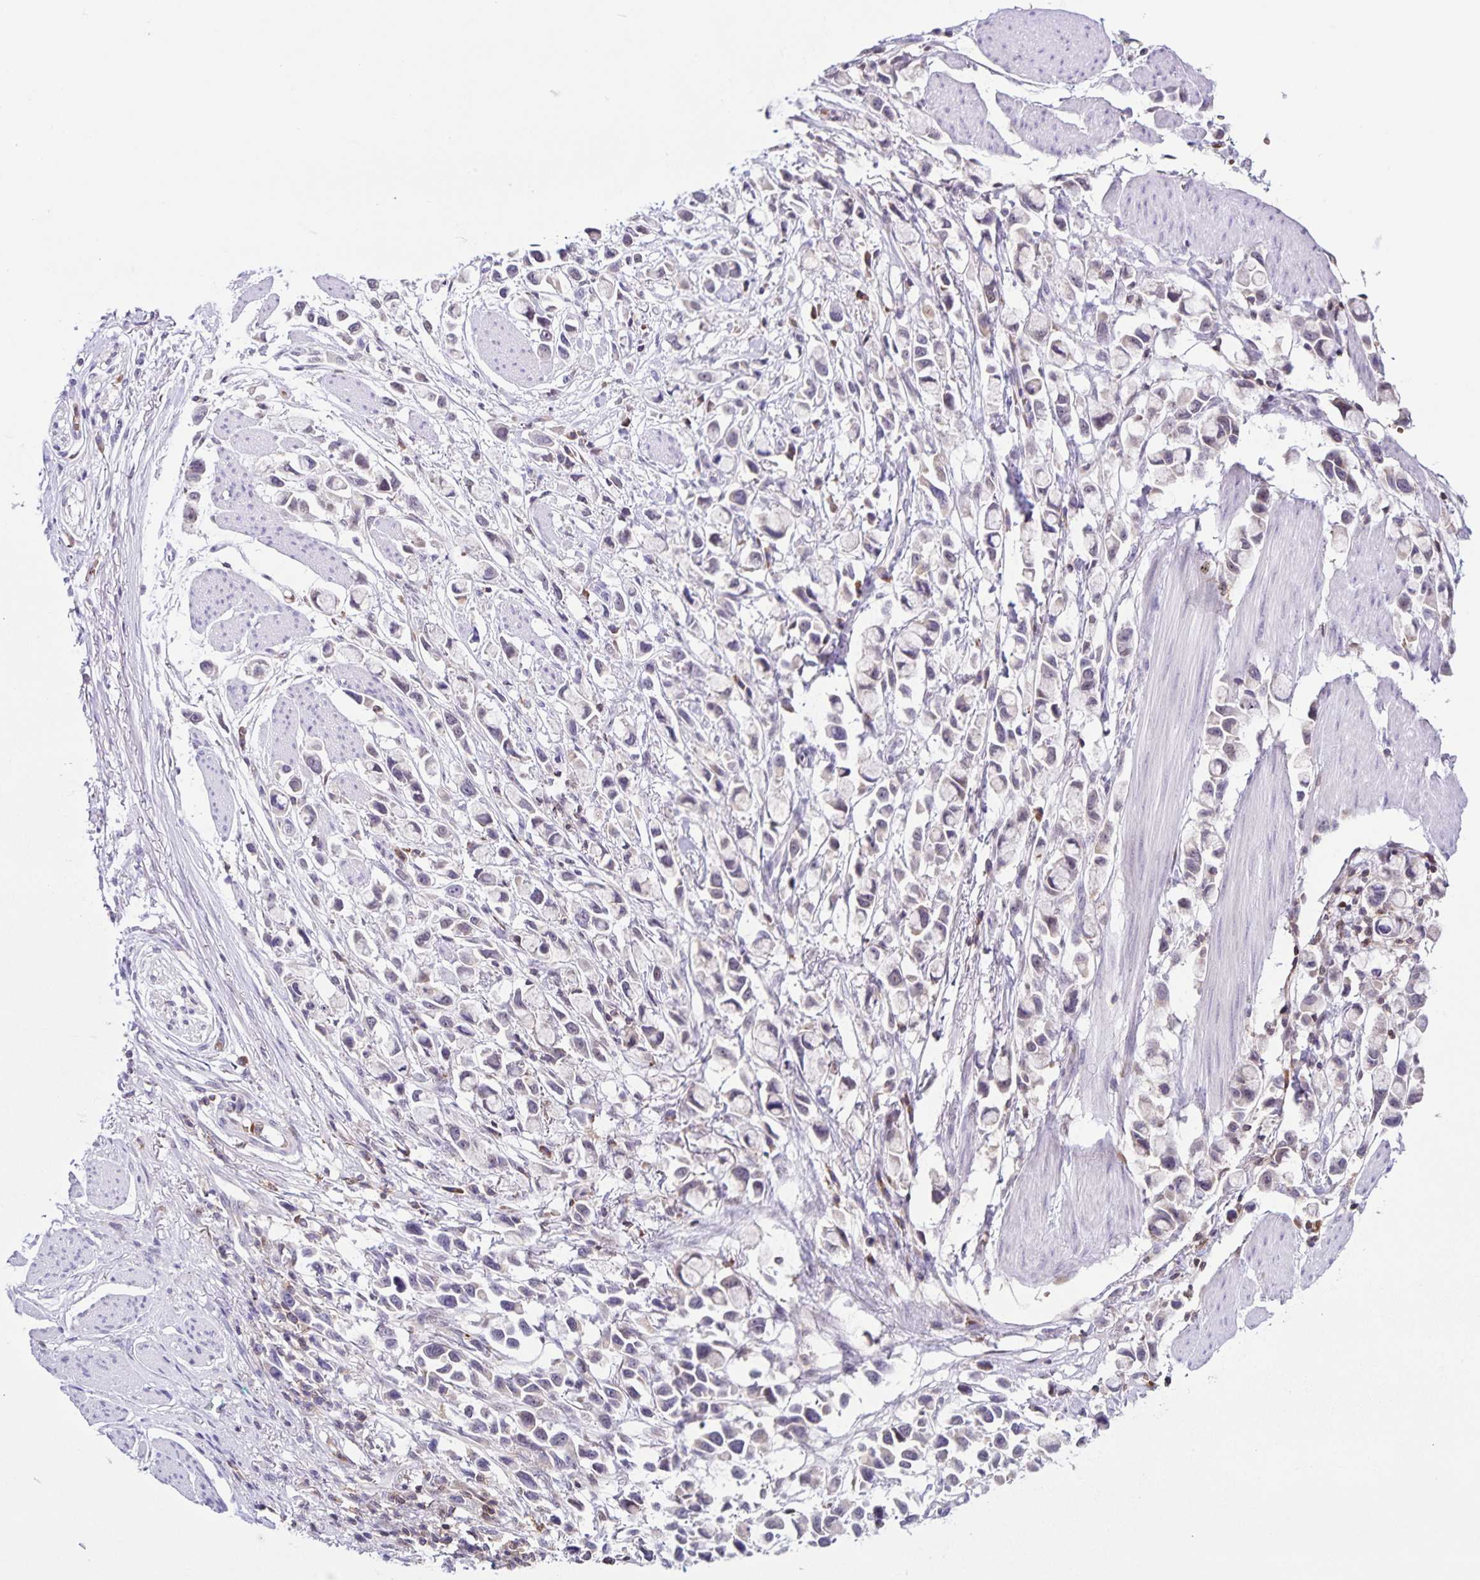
{"staining": {"intensity": "negative", "quantity": "none", "location": "none"}, "tissue": "stomach cancer", "cell_type": "Tumor cells", "image_type": "cancer", "snomed": [{"axis": "morphology", "description": "Adenocarcinoma, NOS"}, {"axis": "topography", "description": "Stomach"}], "caption": "Tumor cells are negative for protein expression in human adenocarcinoma (stomach).", "gene": "STPG4", "patient": {"sex": "female", "age": 81}}